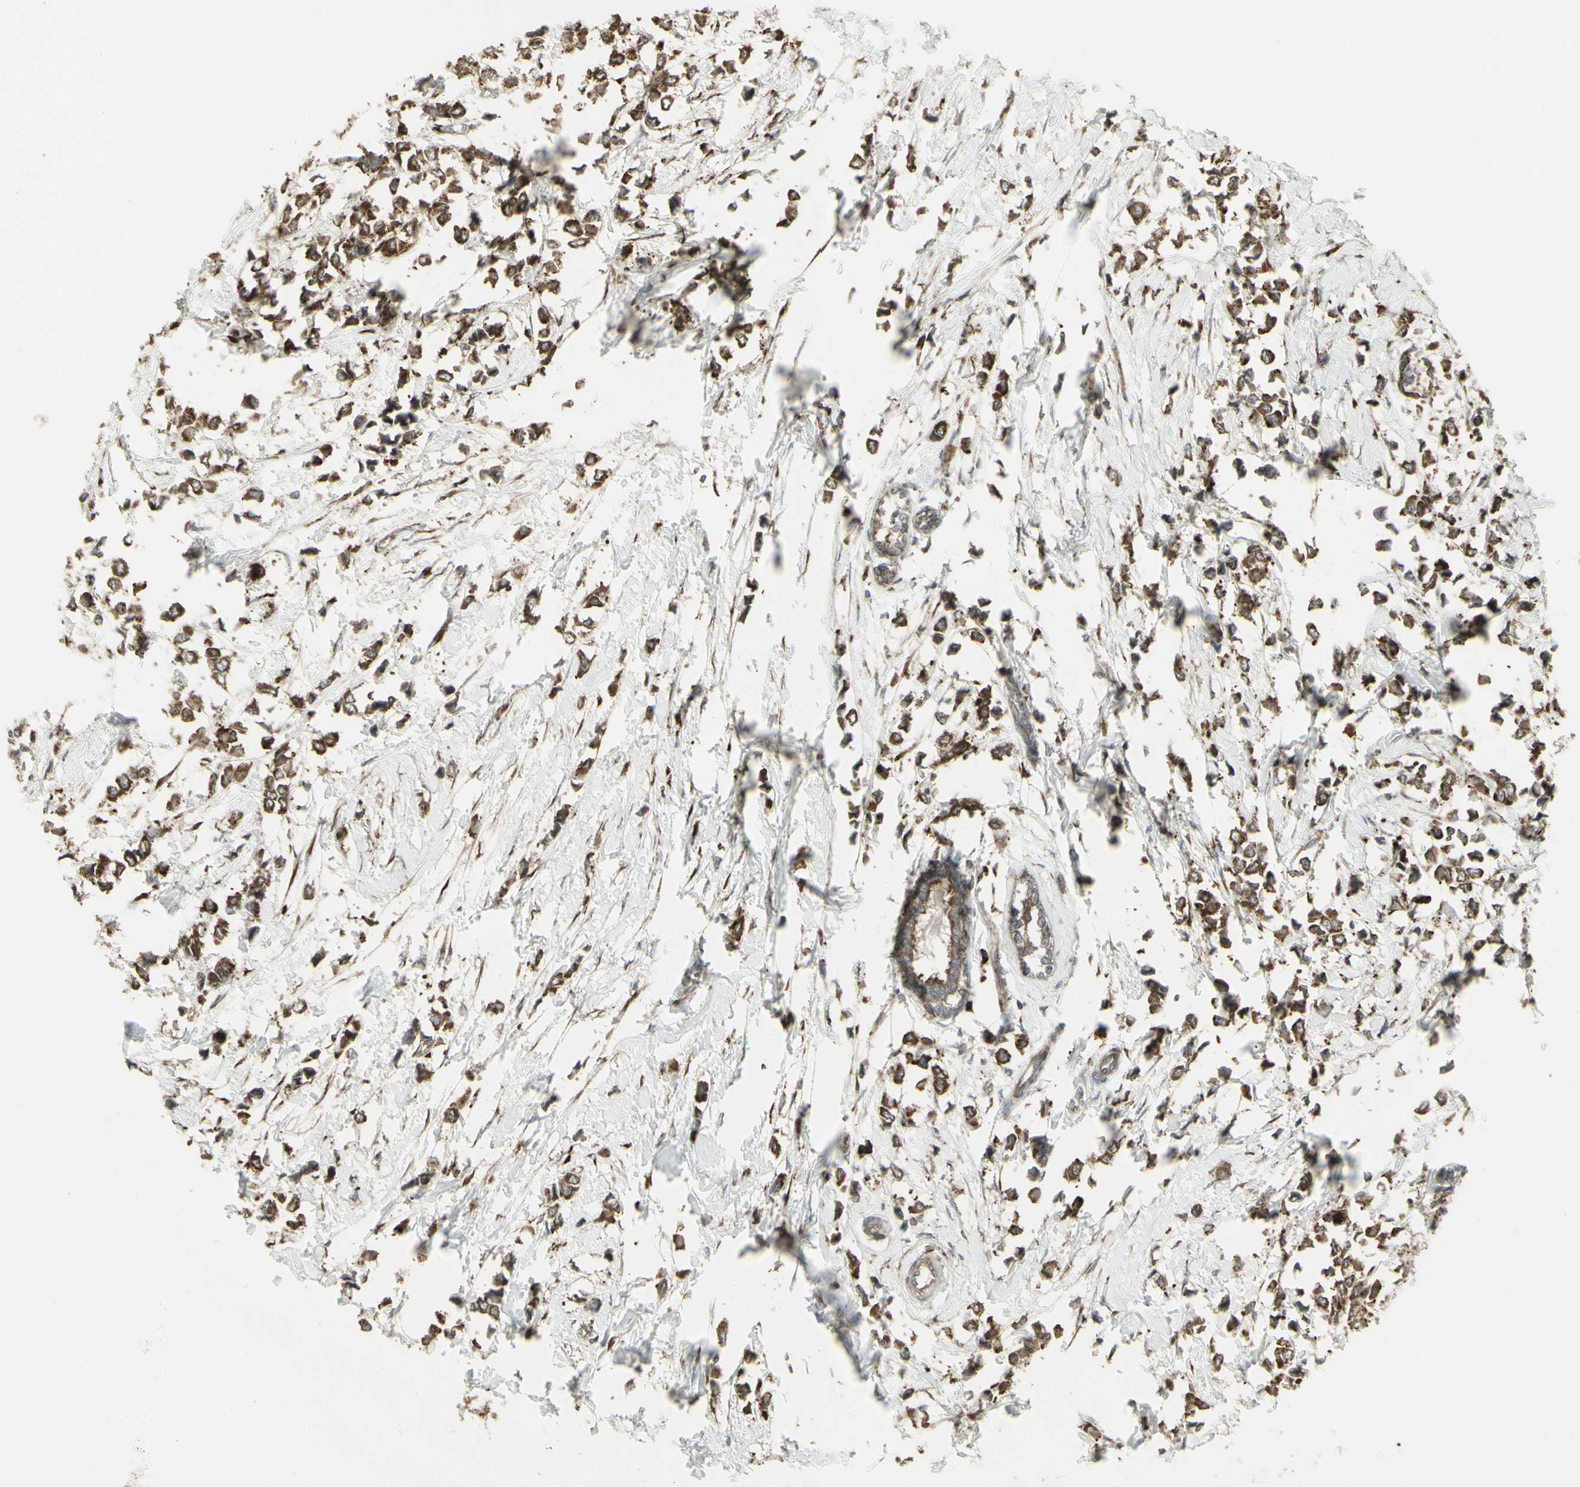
{"staining": {"intensity": "strong", "quantity": ">75%", "location": "cytoplasmic/membranous"}, "tissue": "breast cancer", "cell_type": "Tumor cells", "image_type": "cancer", "snomed": [{"axis": "morphology", "description": "Lobular carcinoma"}, {"axis": "topography", "description": "Breast"}], "caption": "Human breast cancer stained with a protein marker displays strong staining in tumor cells.", "gene": "FKBP3", "patient": {"sex": "female", "age": 51}}